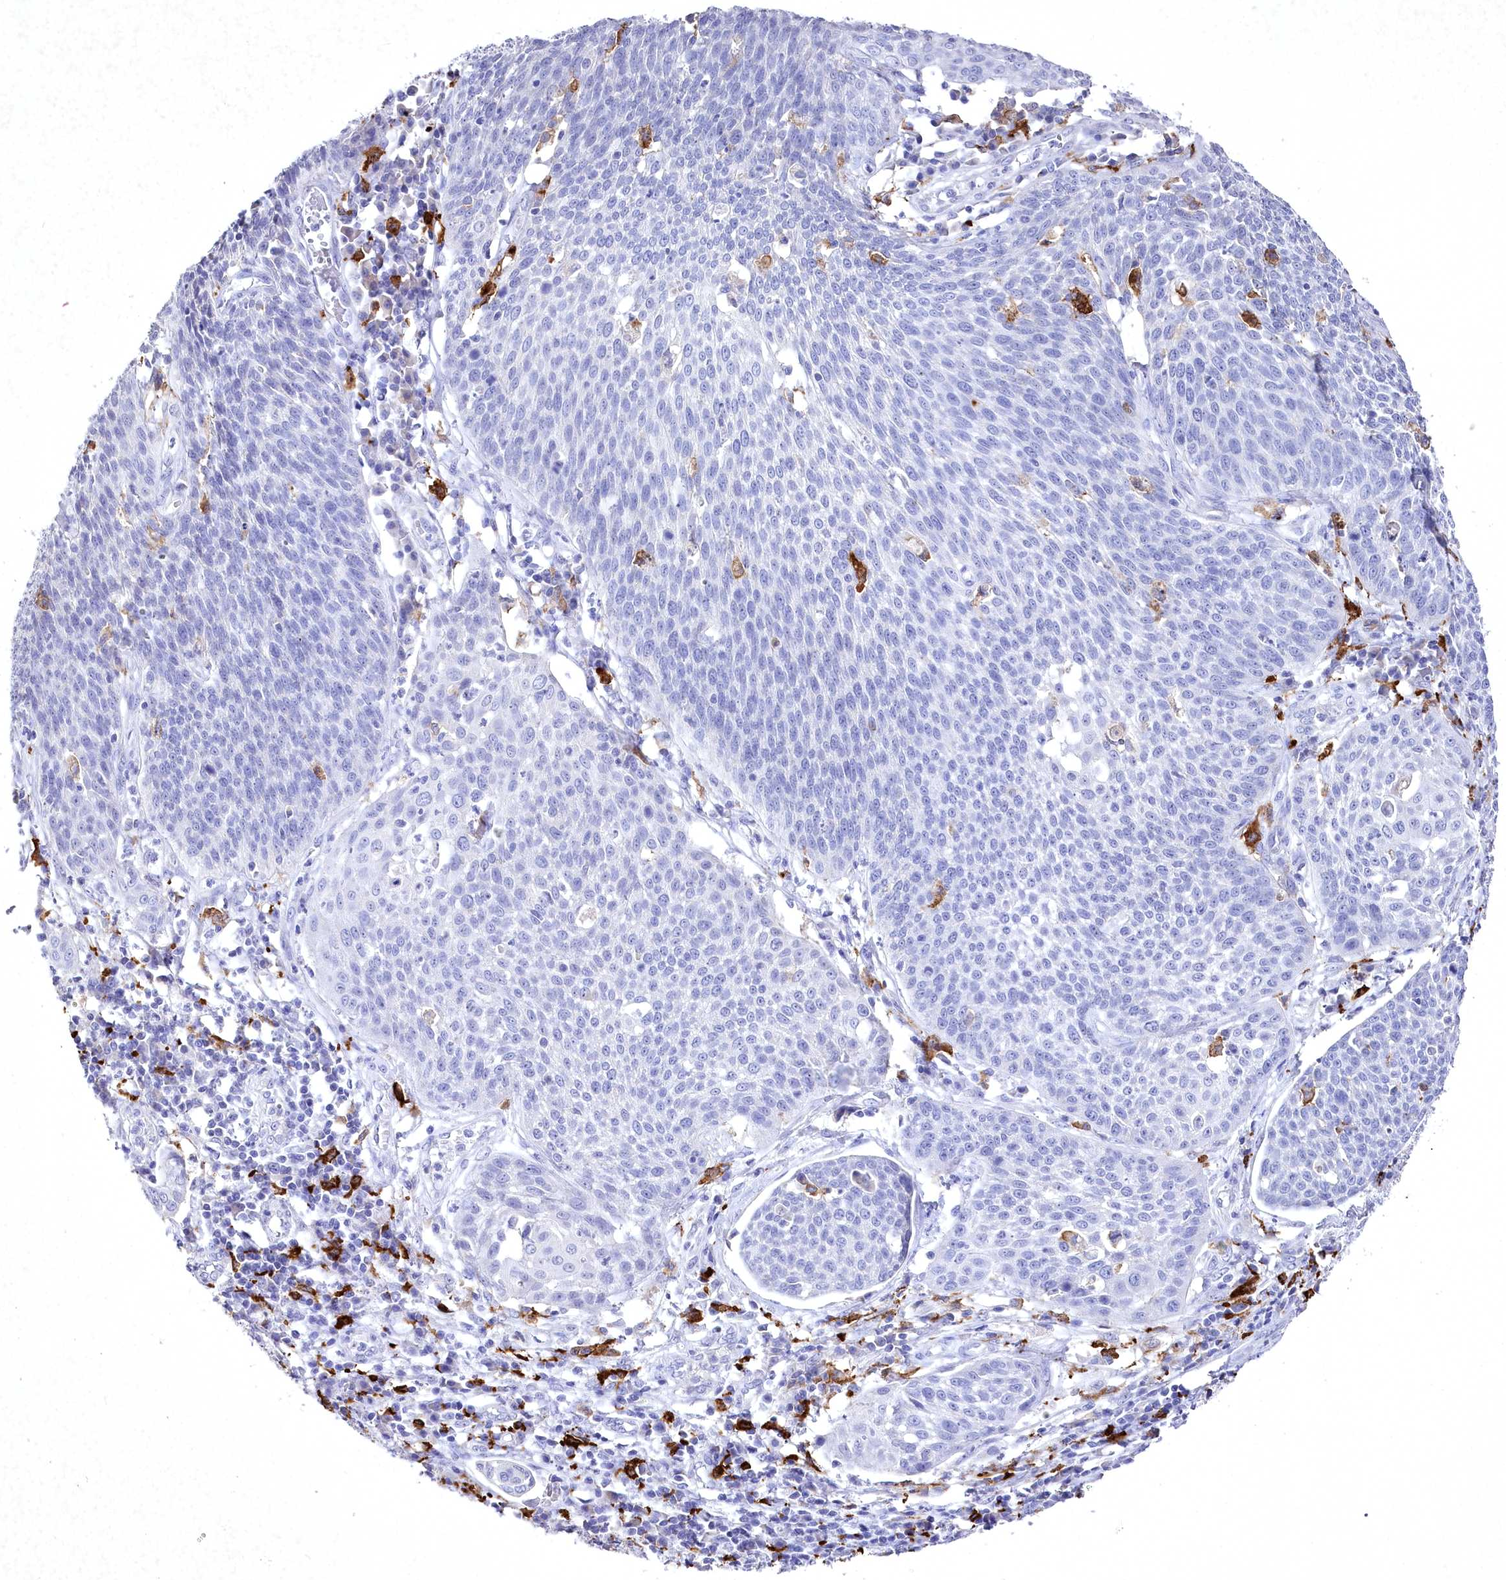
{"staining": {"intensity": "negative", "quantity": "none", "location": "none"}, "tissue": "cervical cancer", "cell_type": "Tumor cells", "image_type": "cancer", "snomed": [{"axis": "morphology", "description": "Squamous cell carcinoma, NOS"}, {"axis": "topography", "description": "Cervix"}], "caption": "This image is of squamous cell carcinoma (cervical) stained with IHC to label a protein in brown with the nuclei are counter-stained blue. There is no expression in tumor cells.", "gene": "CLEC4M", "patient": {"sex": "female", "age": 34}}